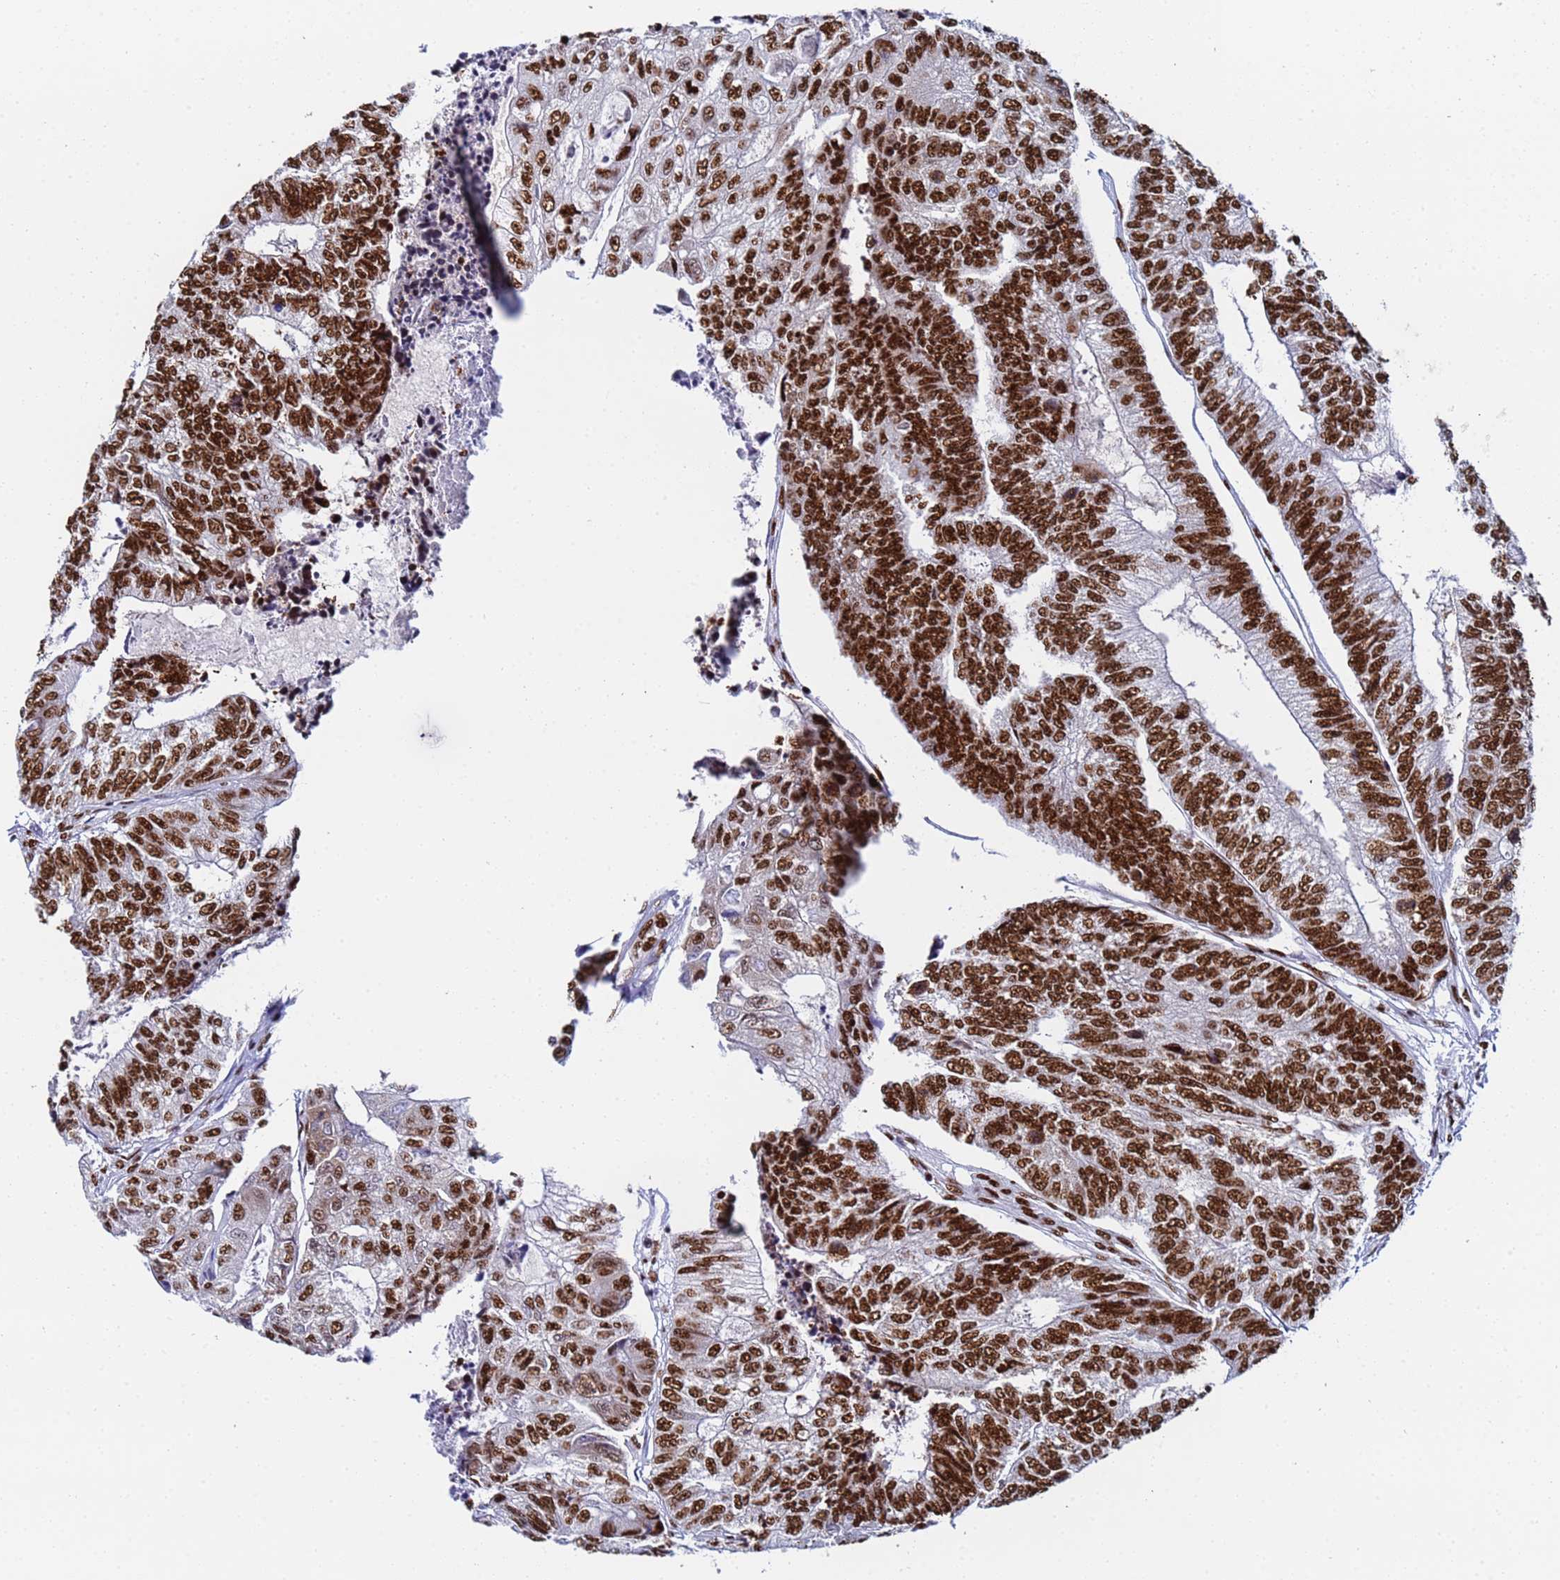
{"staining": {"intensity": "strong", "quantity": ">75%", "location": "nuclear"}, "tissue": "colorectal cancer", "cell_type": "Tumor cells", "image_type": "cancer", "snomed": [{"axis": "morphology", "description": "Adenocarcinoma, NOS"}, {"axis": "topography", "description": "Colon"}], "caption": "Immunohistochemical staining of colorectal cancer (adenocarcinoma) shows high levels of strong nuclear protein expression in approximately >75% of tumor cells.", "gene": "SNRPA1", "patient": {"sex": "female", "age": 67}}